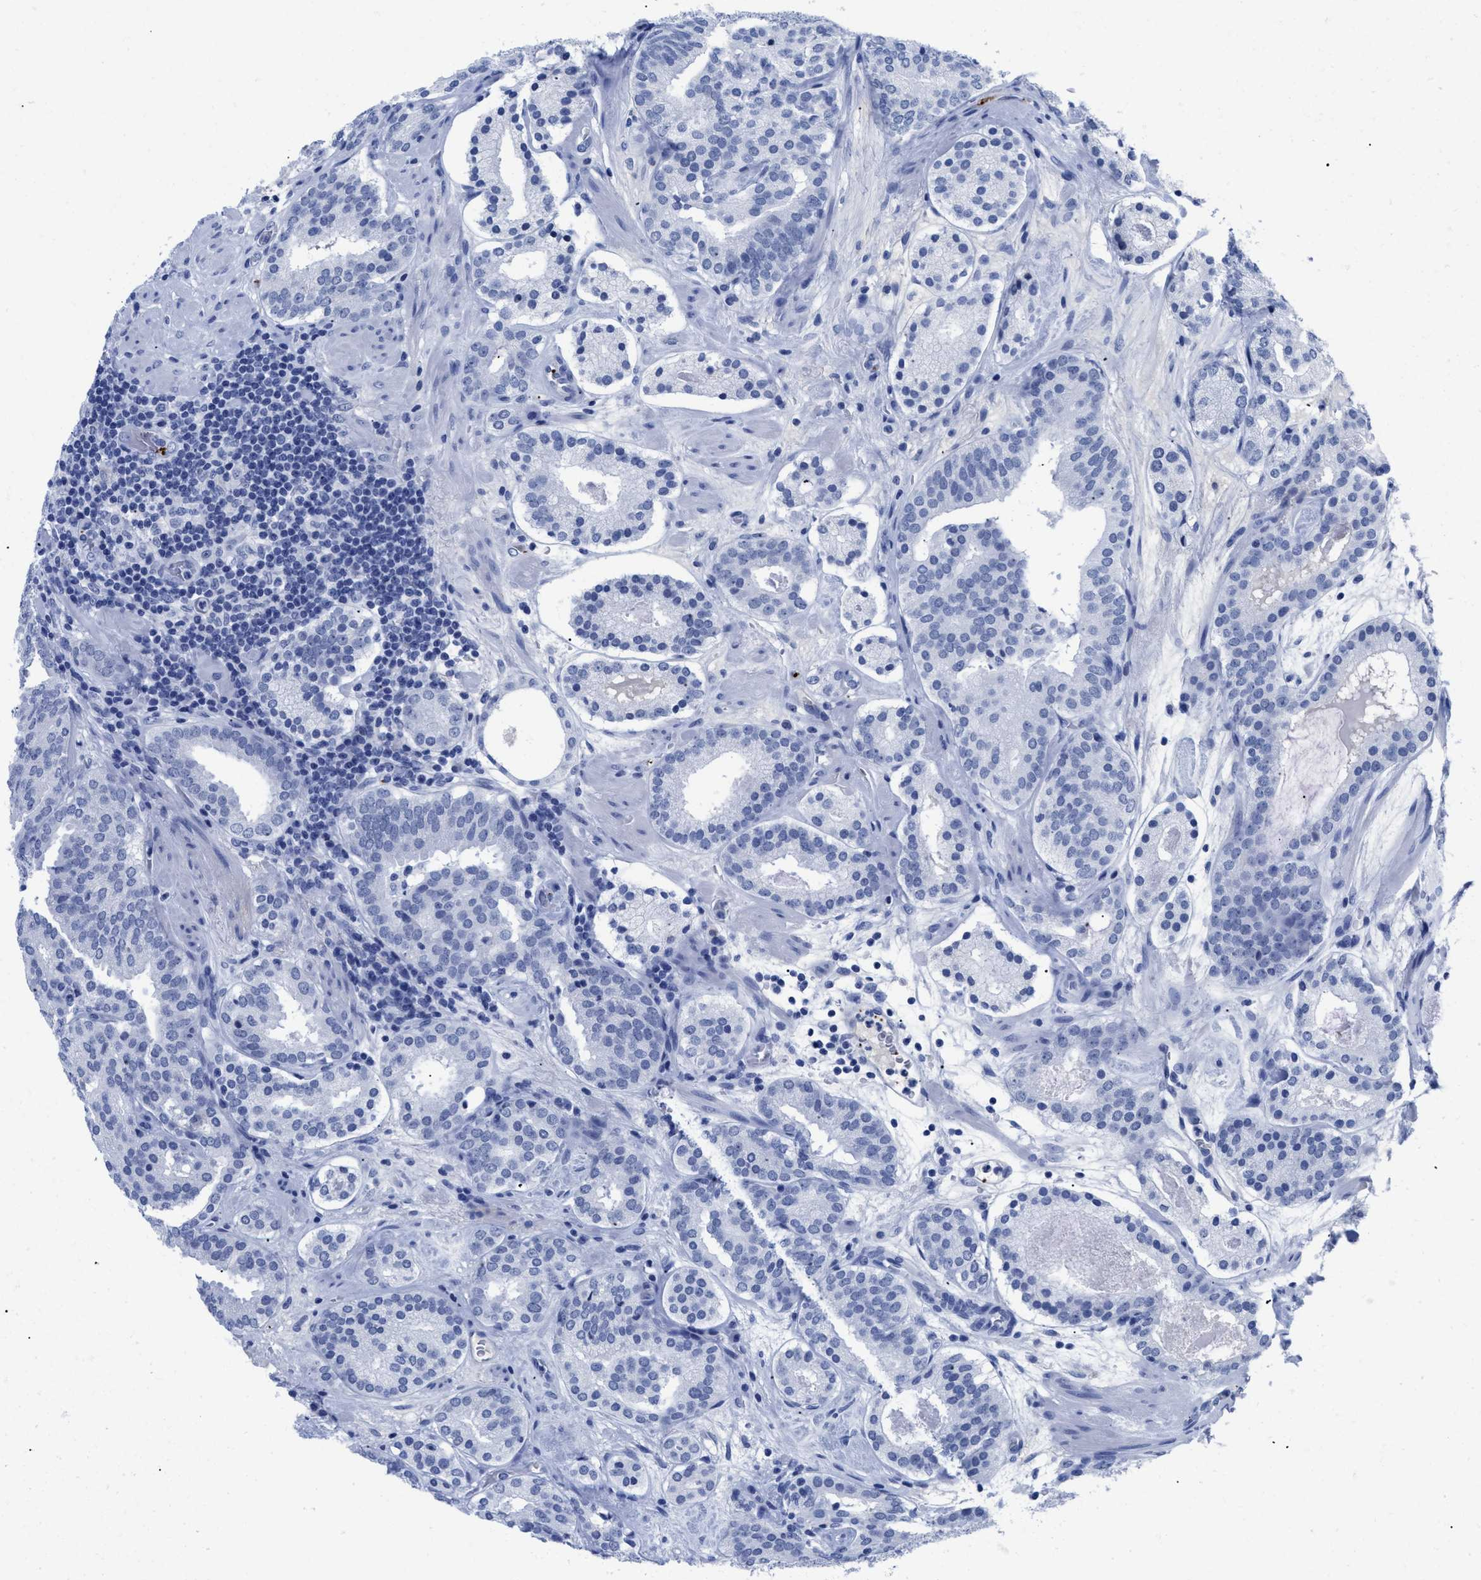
{"staining": {"intensity": "negative", "quantity": "none", "location": "none"}, "tissue": "prostate cancer", "cell_type": "Tumor cells", "image_type": "cancer", "snomed": [{"axis": "morphology", "description": "Adenocarcinoma, Low grade"}, {"axis": "topography", "description": "Prostate"}], "caption": "There is no significant expression in tumor cells of low-grade adenocarcinoma (prostate).", "gene": "TREML1", "patient": {"sex": "male", "age": 69}}